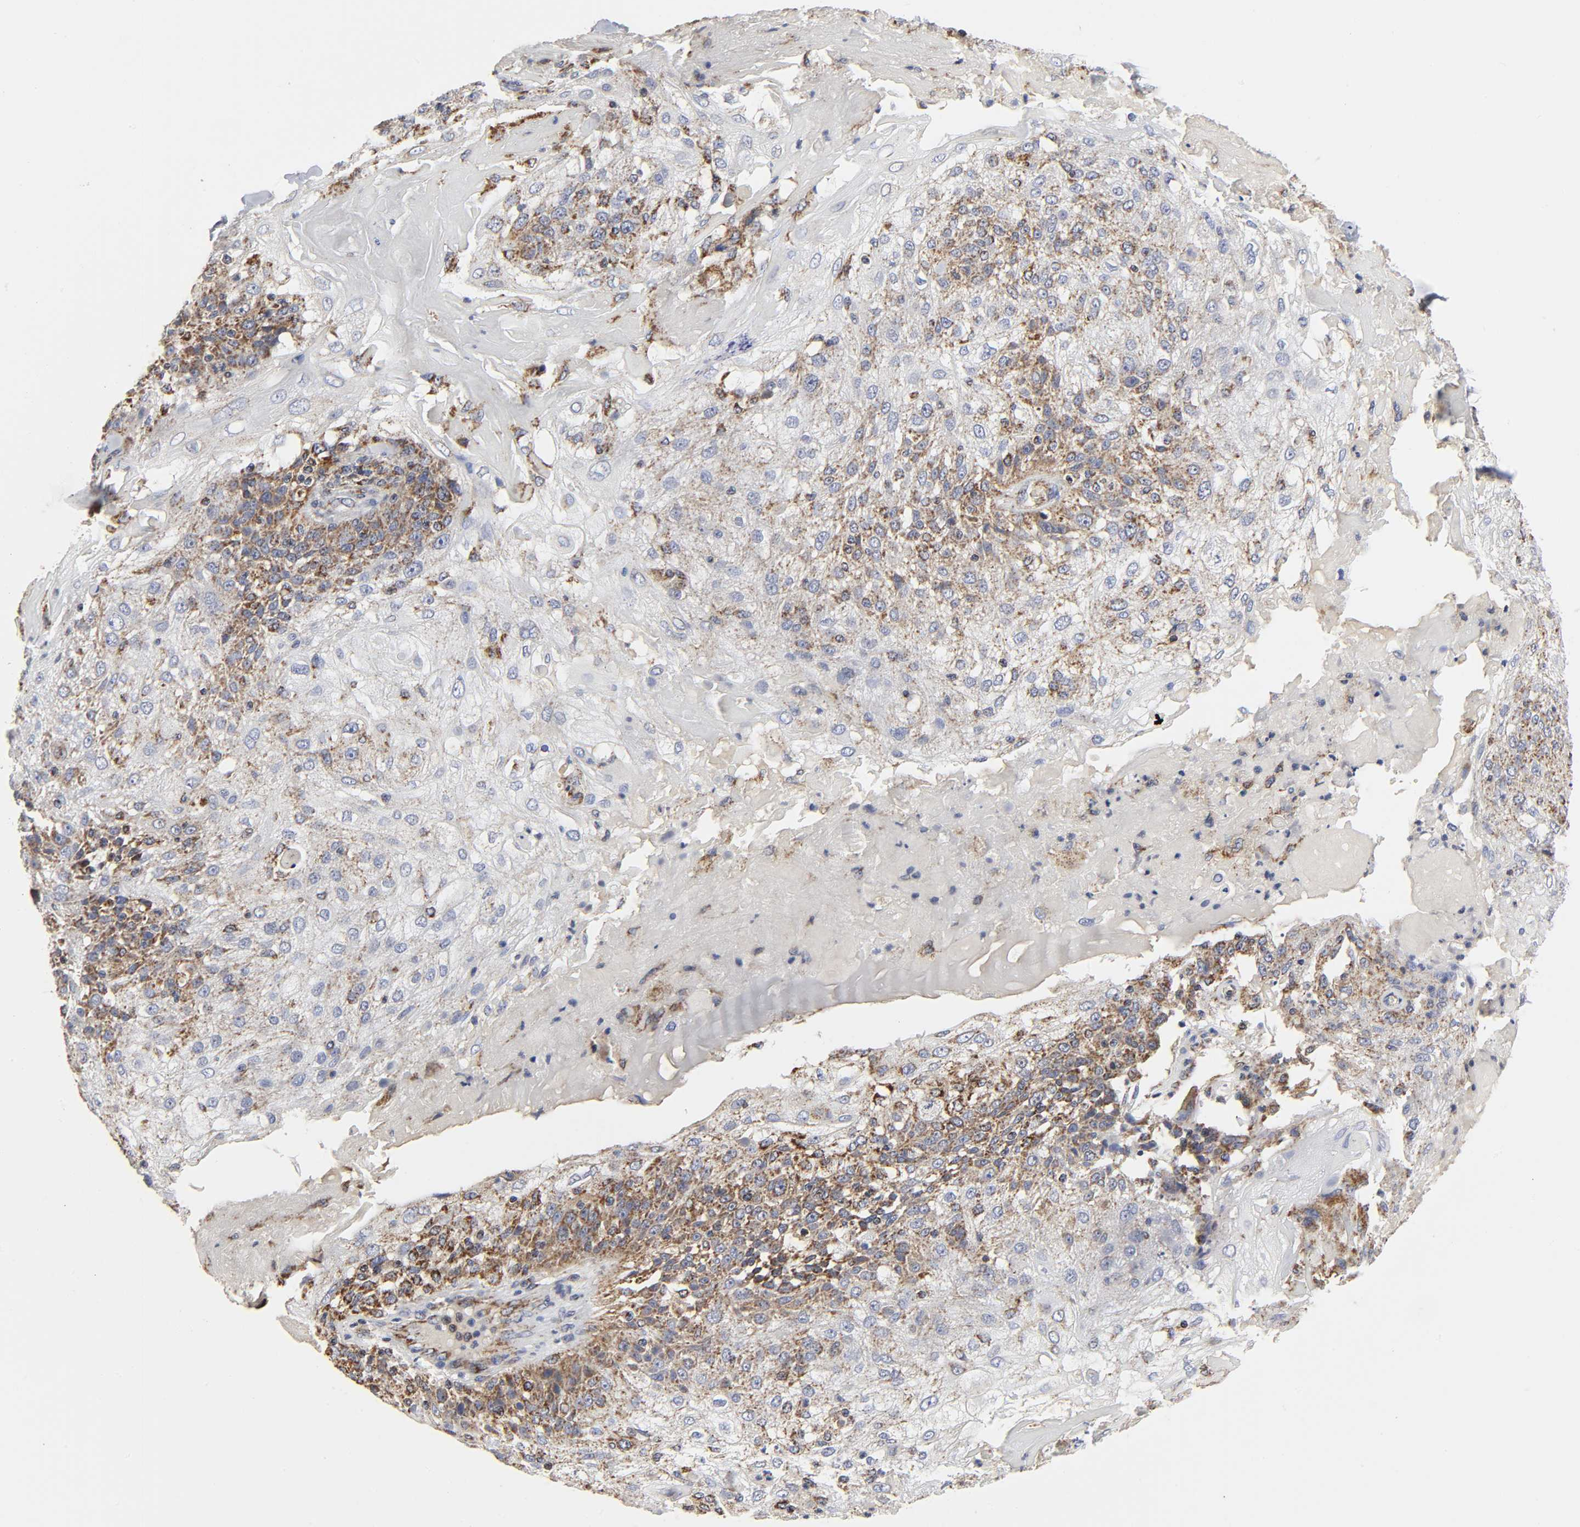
{"staining": {"intensity": "moderate", "quantity": "25%-75%", "location": "cytoplasmic/membranous"}, "tissue": "skin cancer", "cell_type": "Tumor cells", "image_type": "cancer", "snomed": [{"axis": "morphology", "description": "Normal tissue, NOS"}, {"axis": "morphology", "description": "Squamous cell carcinoma, NOS"}, {"axis": "topography", "description": "Skin"}], "caption": "Skin squamous cell carcinoma stained with immunohistochemistry (IHC) reveals moderate cytoplasmic/membranous staining in approximately 25%-75% of tumor cells.", "gene": "COX6B1", "patient": {"sex": "female", "age": 83}}